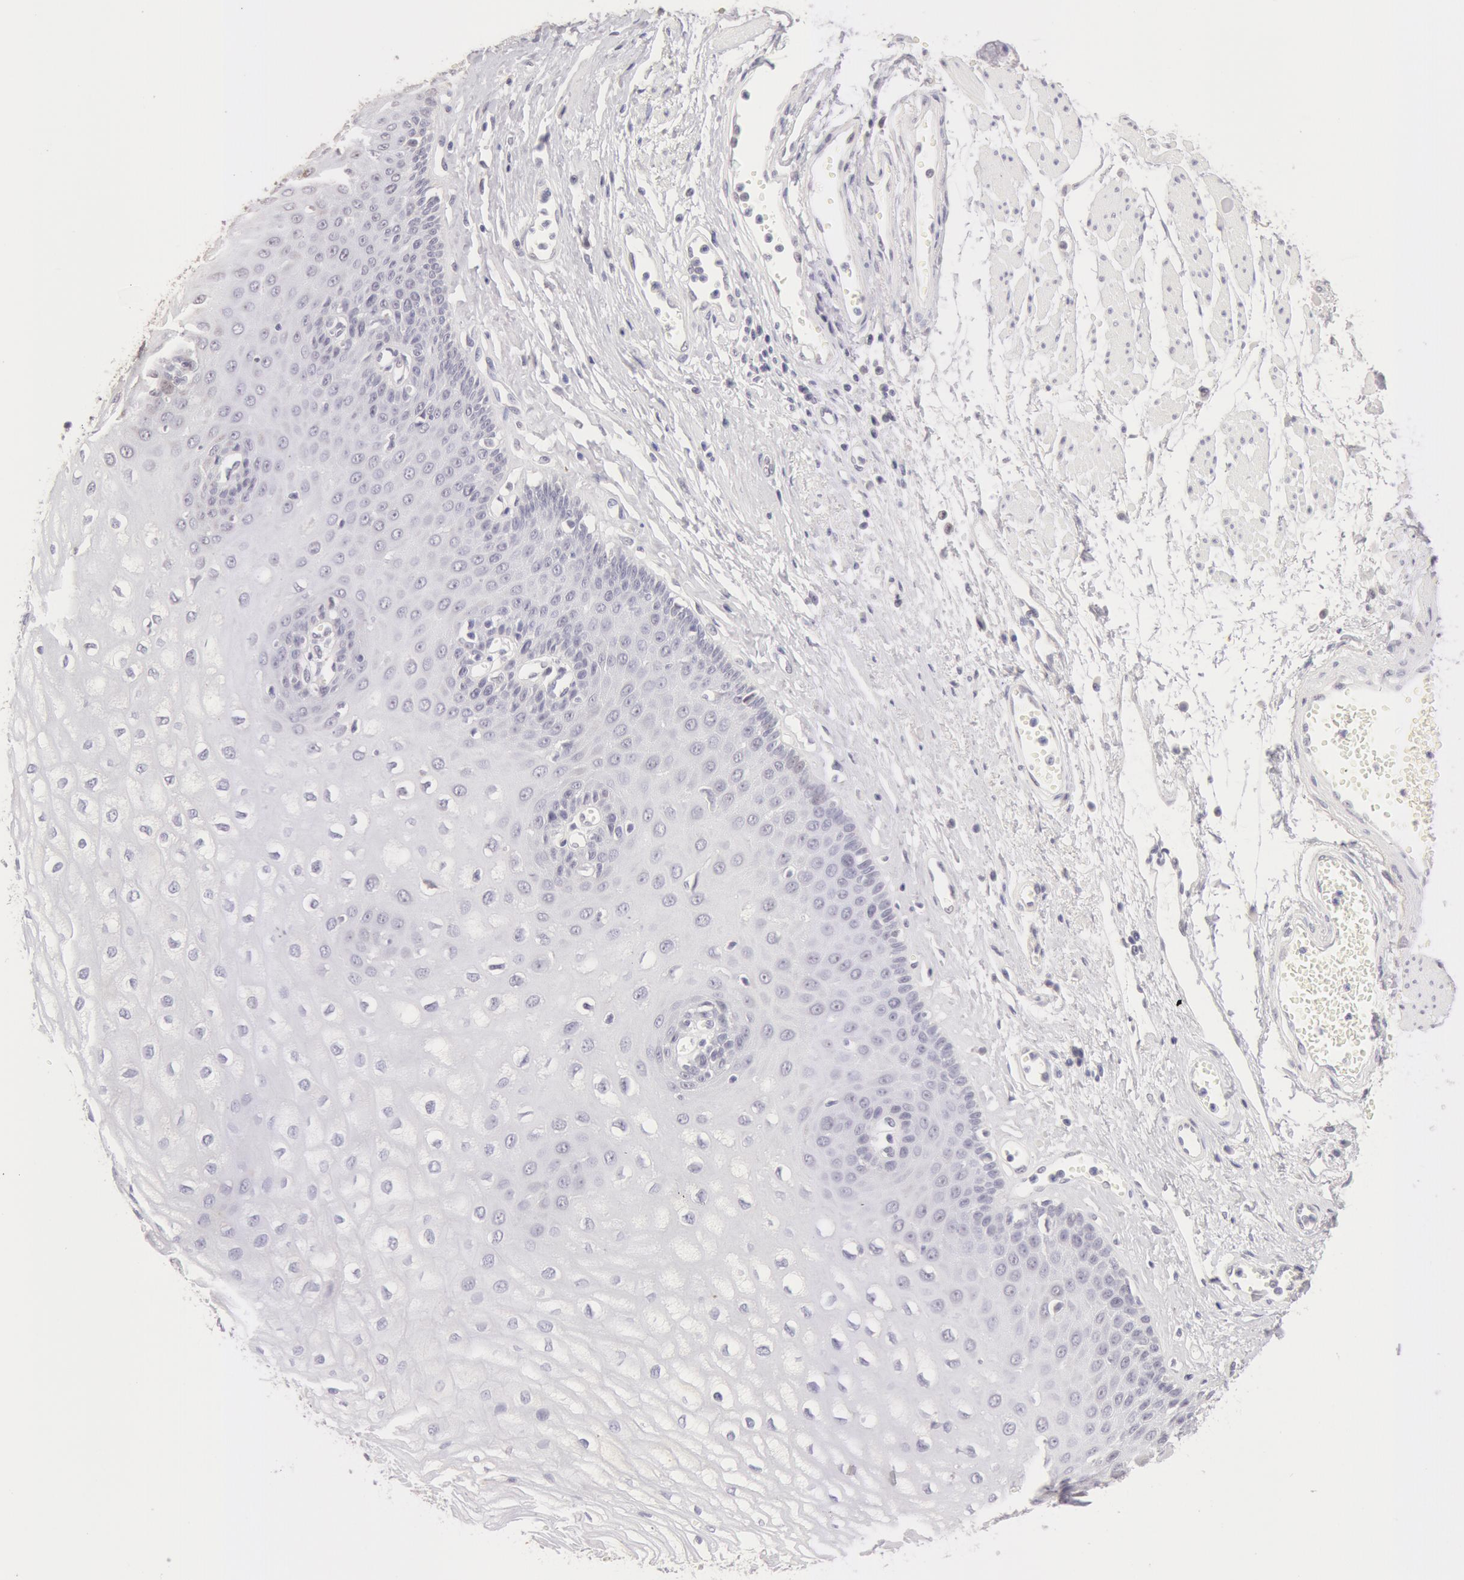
{"staining": {"intensity": "negative", "quantity": "none", "location": "none"}, "tissue": "esophagus", "cell_type": "Squamous epithelial cells", "image_type": "normal", "snomed": [{"axis": "morphology", "description": "Normal tissue, NOS"}, {"axis": "topography", "description": "Esophagus"}], "caption": "There is no significant positivity in squamous epithelial cells of esophagus. (DAB (3,3'-diaminobenzidine) immunohistochemistry visualized using brightfield microscopy, high magnification).", "gene": "ZNF597", "patient": {"sex": "male", "age": 65}}